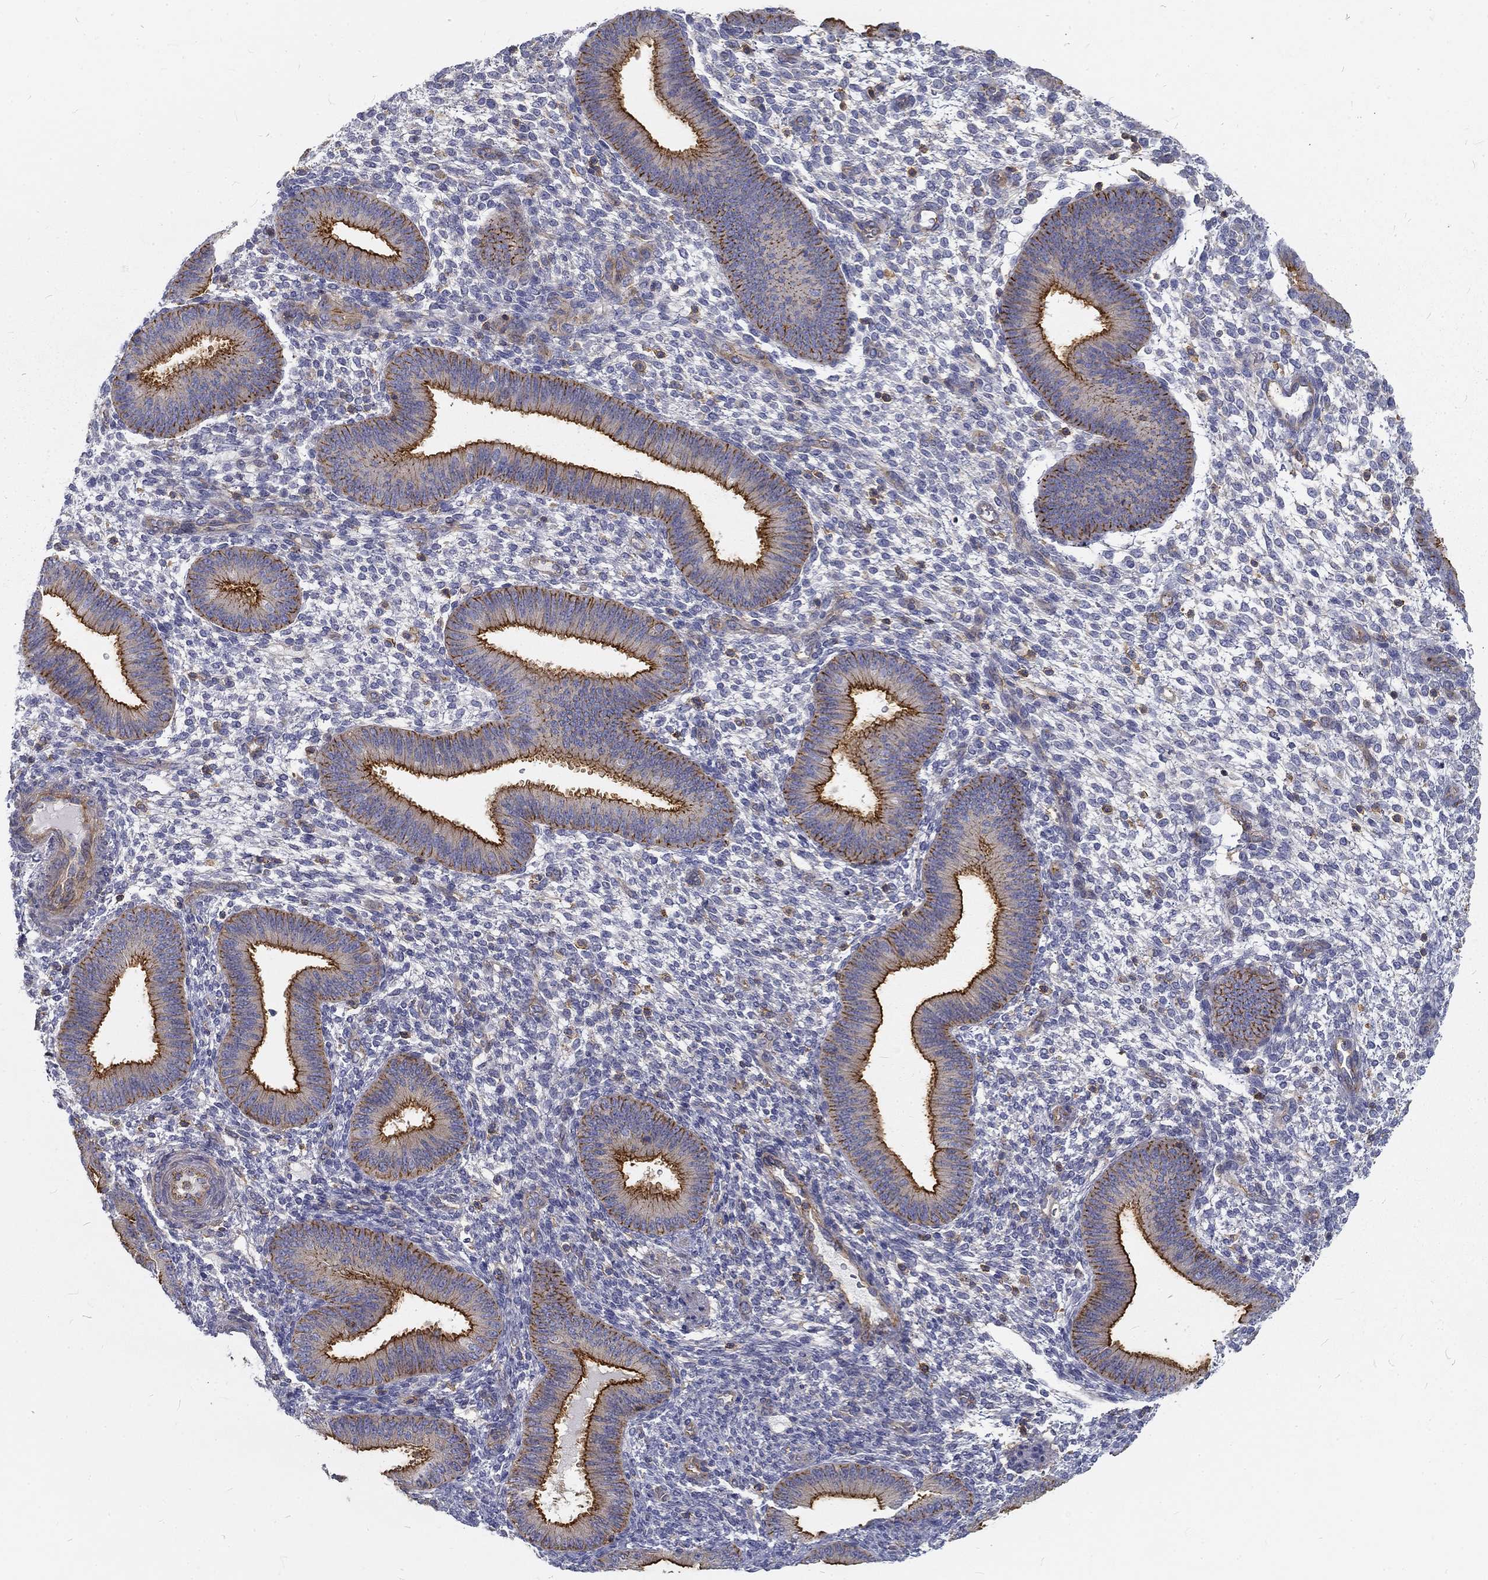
{"staining": {"intensity": "negative", "quantity": "none", "location": "none"}, "tissue": "endometrium", "cell_type": "Cells in endometrial stroma", "image_type": "normal", "snomed": [{"axis": "morphology", "description": "Normal tissue, NOS"}, {"axis": "topography", "description": "Endometrium"}], "caption": "A high-resolution histopathology image shows immunohistochemistry (IHC) staining of benign endometrium, which displays no significant positivity in cells in endometrial stroma. (Stains: DAB immunohistochemistry with hematoxylin counter stain, Microscopy: brightfield microscopy at high magnification).", "gene": "MTMR11", "patient": {"sex": "female", "age": 39}}